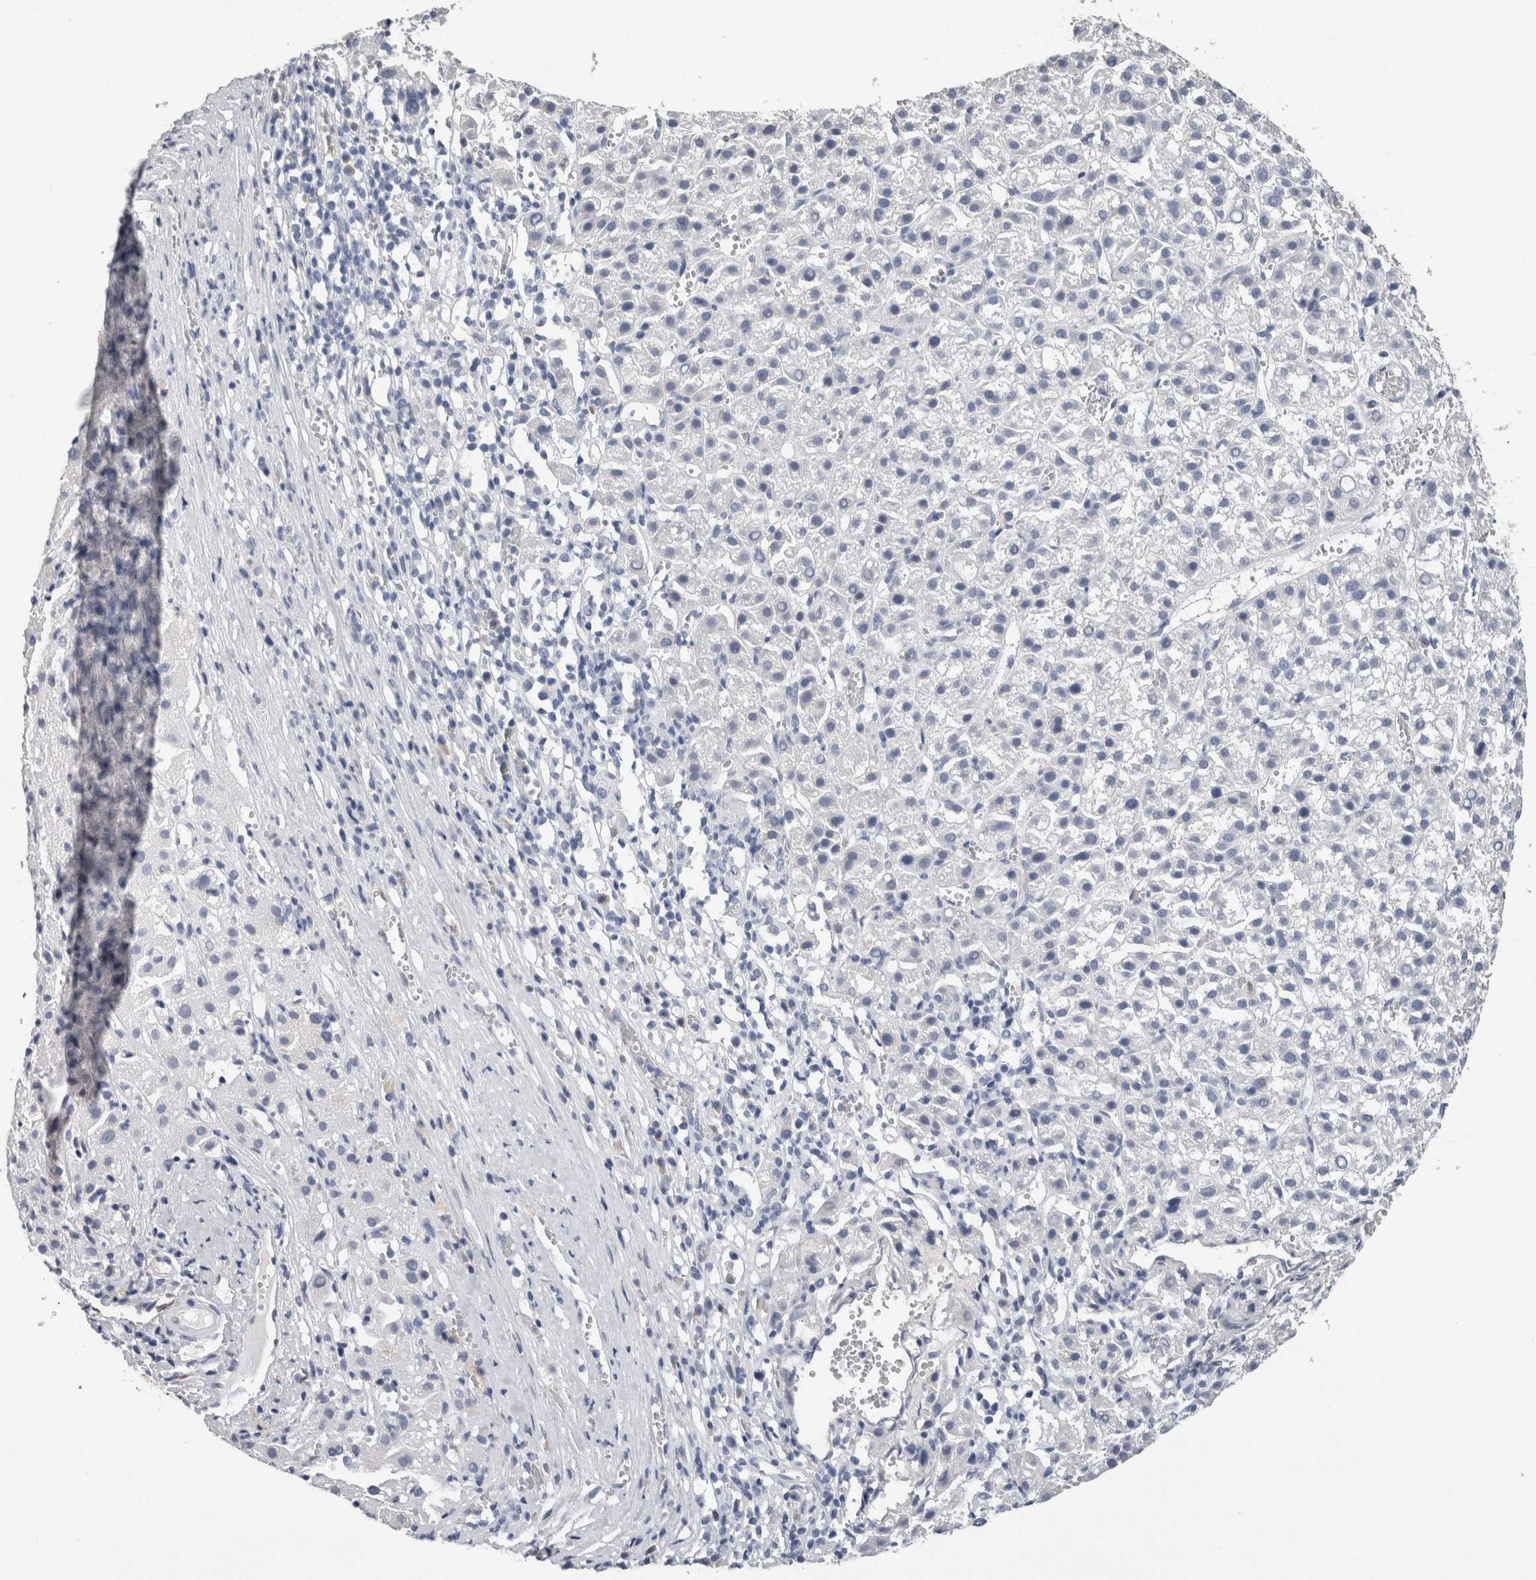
{"staining": {"intensity": "negative", "quantity": "none", "location": "none"}, "tissue": "liver cancer", "cell_type": "Tumor cells", "image_type": "cancer", "snomed": [{"axis": "morphology", "description": "Carcinoma, Hepatocellular, NOS"}, {"axis": "topography", "description": "Liver"}], "caption": "The IHC image has no significant expression in tumor cells of liver cancer (hepatocellular carcinoma) tissue.", "gene": "FABP4", "patient": {"sex": "female", "age": 58}}